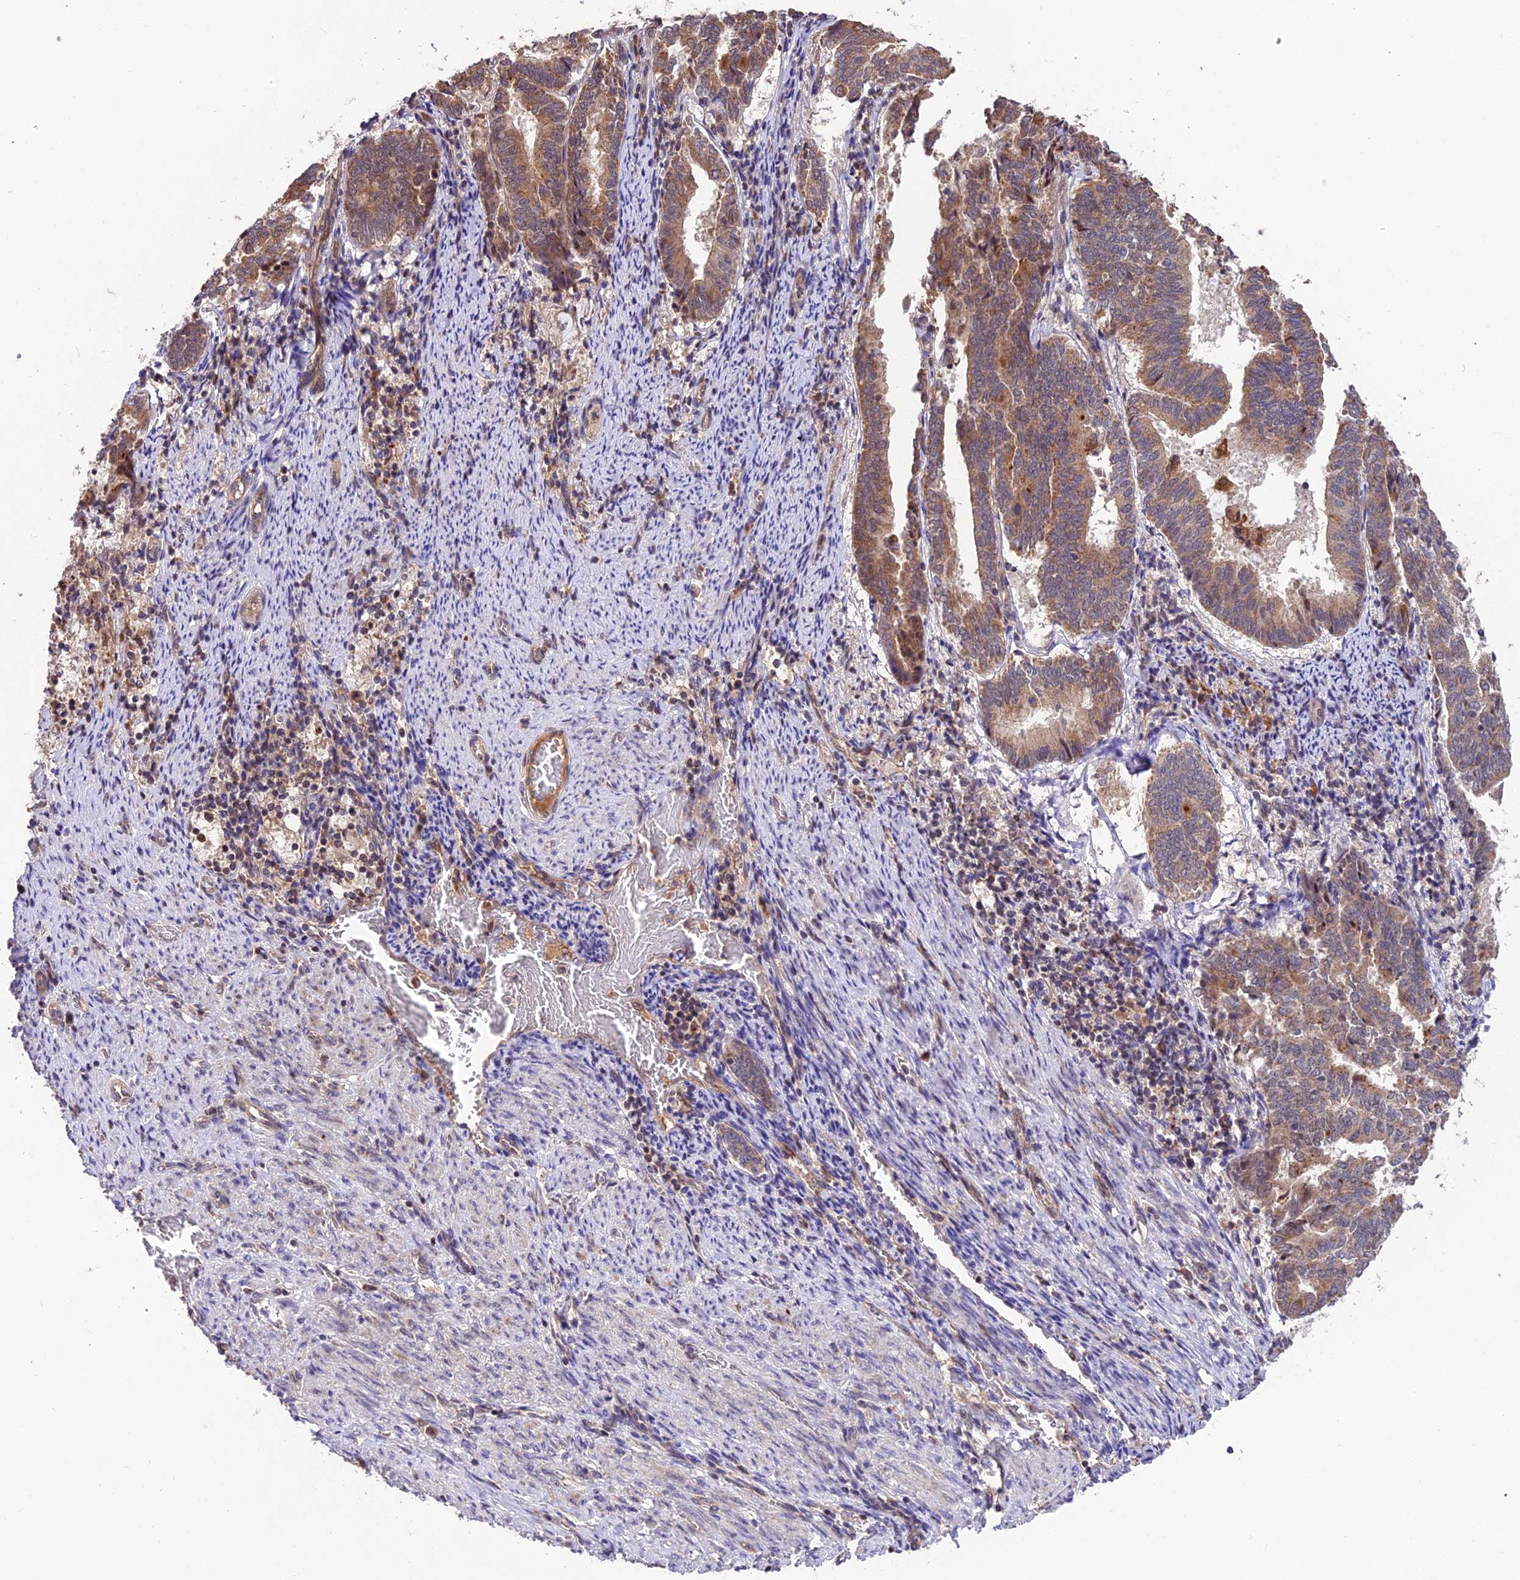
{"staining": {"intensity": "moderate", "quantity": ">75%", "location": "cytoplasmic/membranous"}, "tissue": "endometrial cancer", "cell_type": "Tumor cells", "image_type": "cancer", "snomed": [{"axis": "morphology", "description": "Adenocarcinoma, NOS"}, {"axis": "topography", "description": "Endometrium"}], "caption": "Immunohistochemistry (IHC) (DAB) staining of human endometrial cancer reveals moderate cytoplasmic/membranous protein positivity in approximately >75% of tumor cells. The staining was performed using DAB (3,3'-diaminobenzidine), with brown indicating positive protein expression. Nuclei are stained blue with hematoxylin.", "gene": "MNS1", "patient": {"sex": "female", "age": 80}}